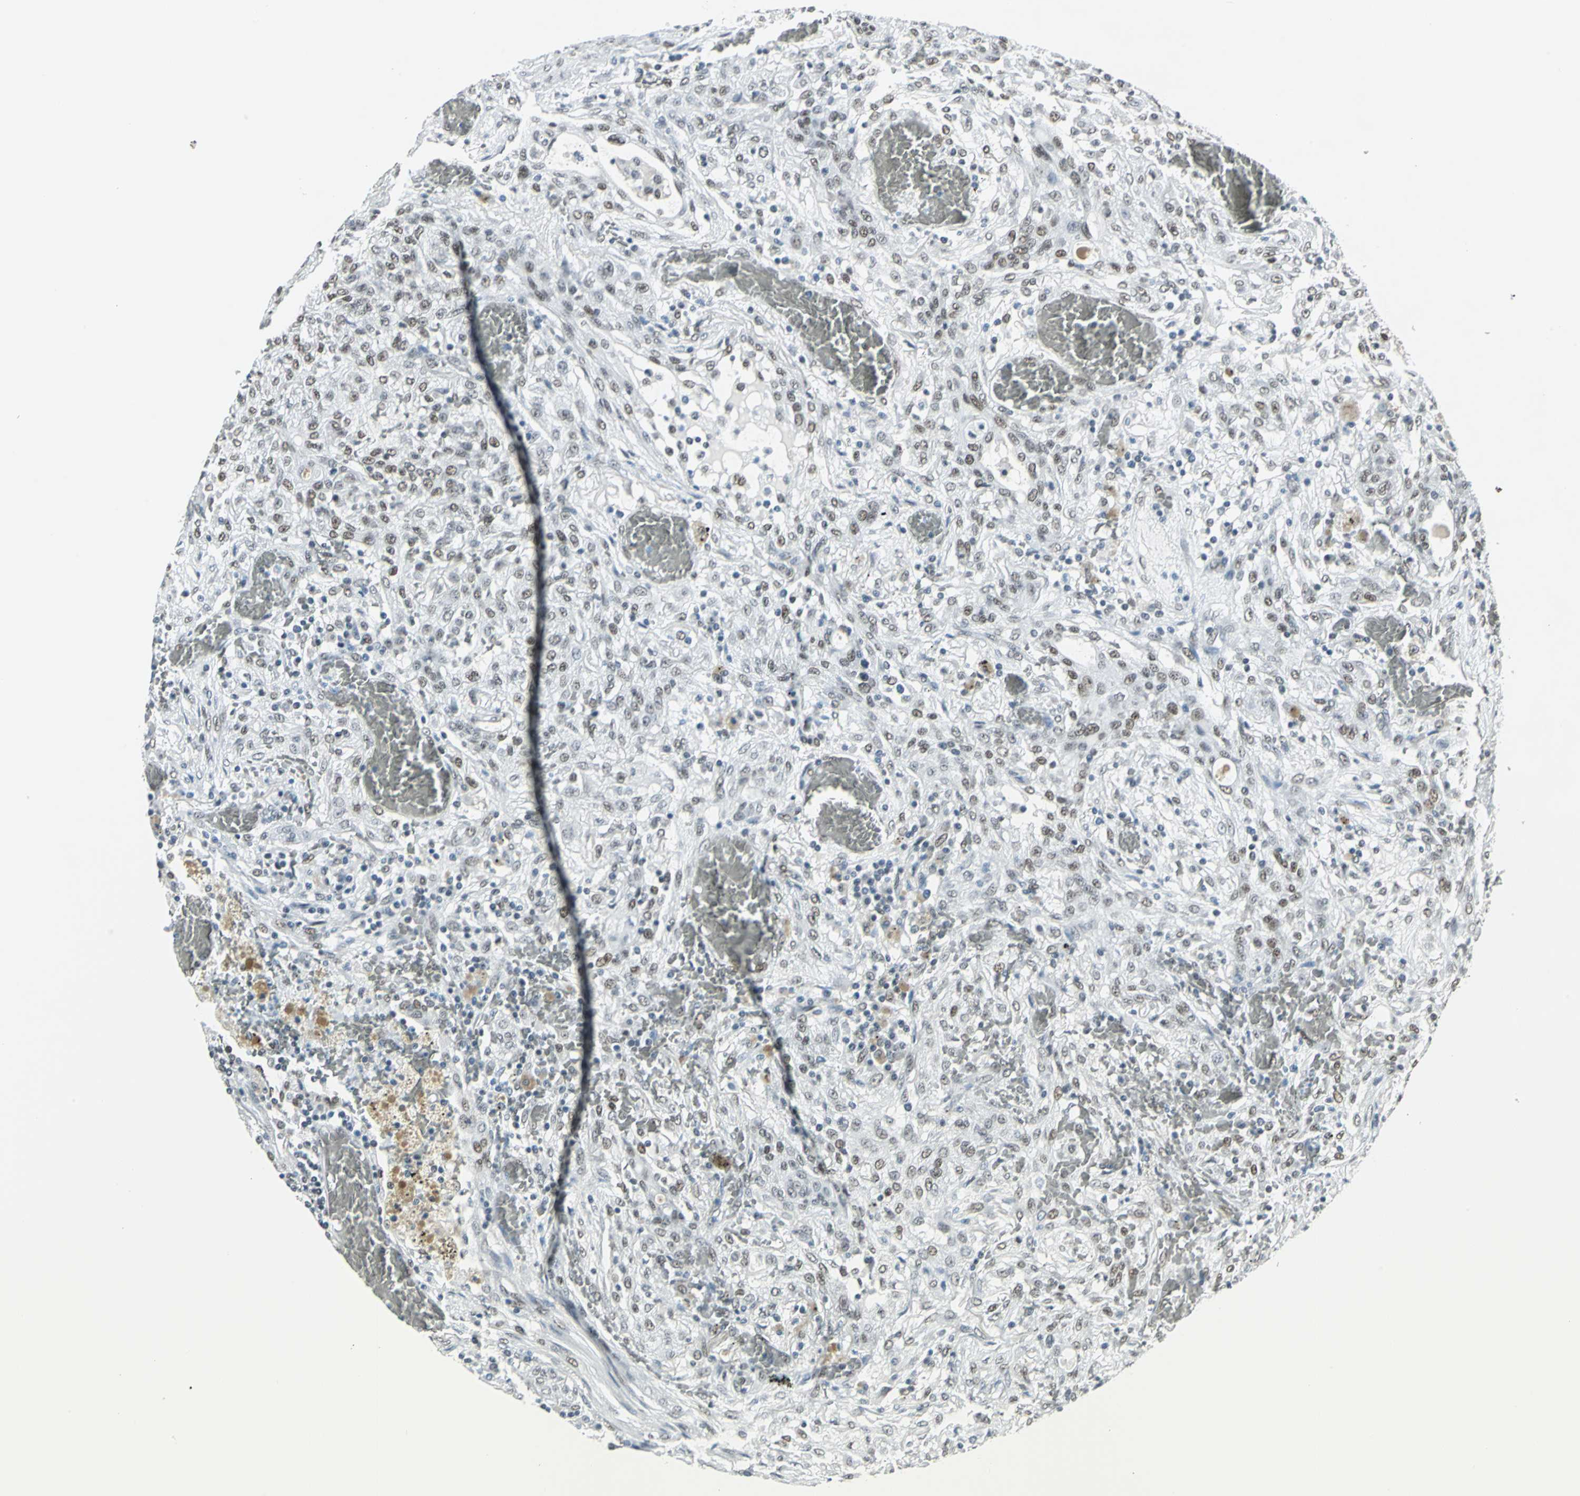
{"staining": {"intensity": "moderate", "quantity": ">75%", "location": "nuclear"}, "tissue": "lung cancer", "cell_type": "Tumor cells", "image_type": "cancer", "snomed": [{"axis": "morphology", "description": "Squamous cell carcinoma, NOS"}, {"axis": "topography", "description": "Lung"}], "caption": "An image of human lung cancer stained for a protein reveals moderate nuclear brown staining in tumor cells.", "gene": "ADNP", "patient": {"sex": "female", "age": 47}}